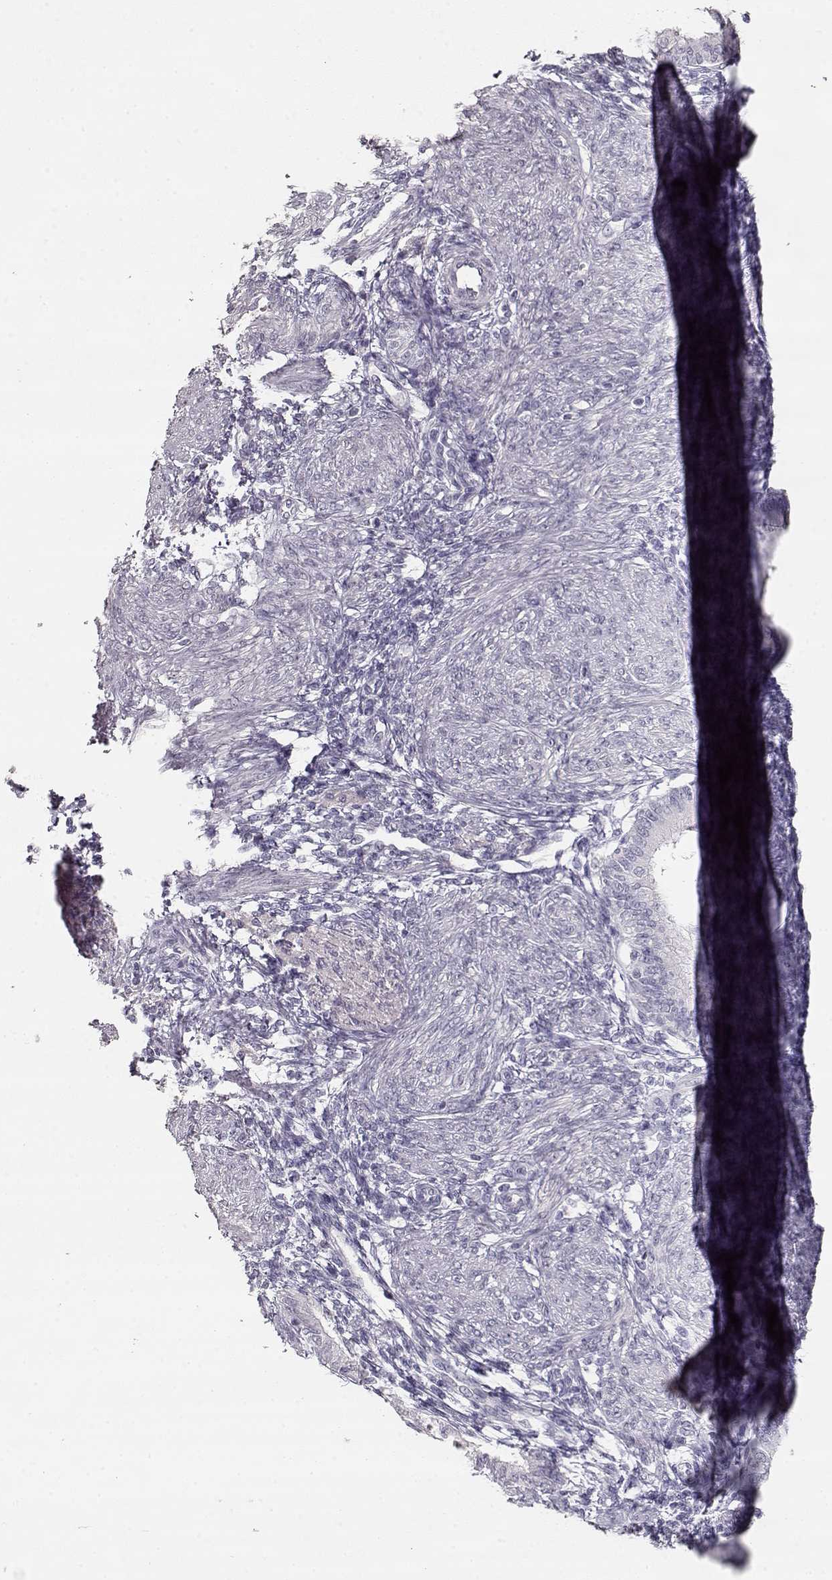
{"staining": {"intensity": "negative", "quantity": "none", "location": "none"}, "tissue": "endometrium", "cell_type": "Cells in endometrial stroma", "image_type": "normal", "snomed": [{"axis": "morphology", "description": "Normal tissue, NOS"}, {"axis": "topography", "description": "Endometrium"}], "caption": "IHC image of unremarkable endometrium: endometrium stained with DAB (3,3'-diaminobenzidine) reveals no significant protein expression in cells in endometrial stroma.", "gene": "TPH2", "patient": {"sex": "female", "age": 39}}